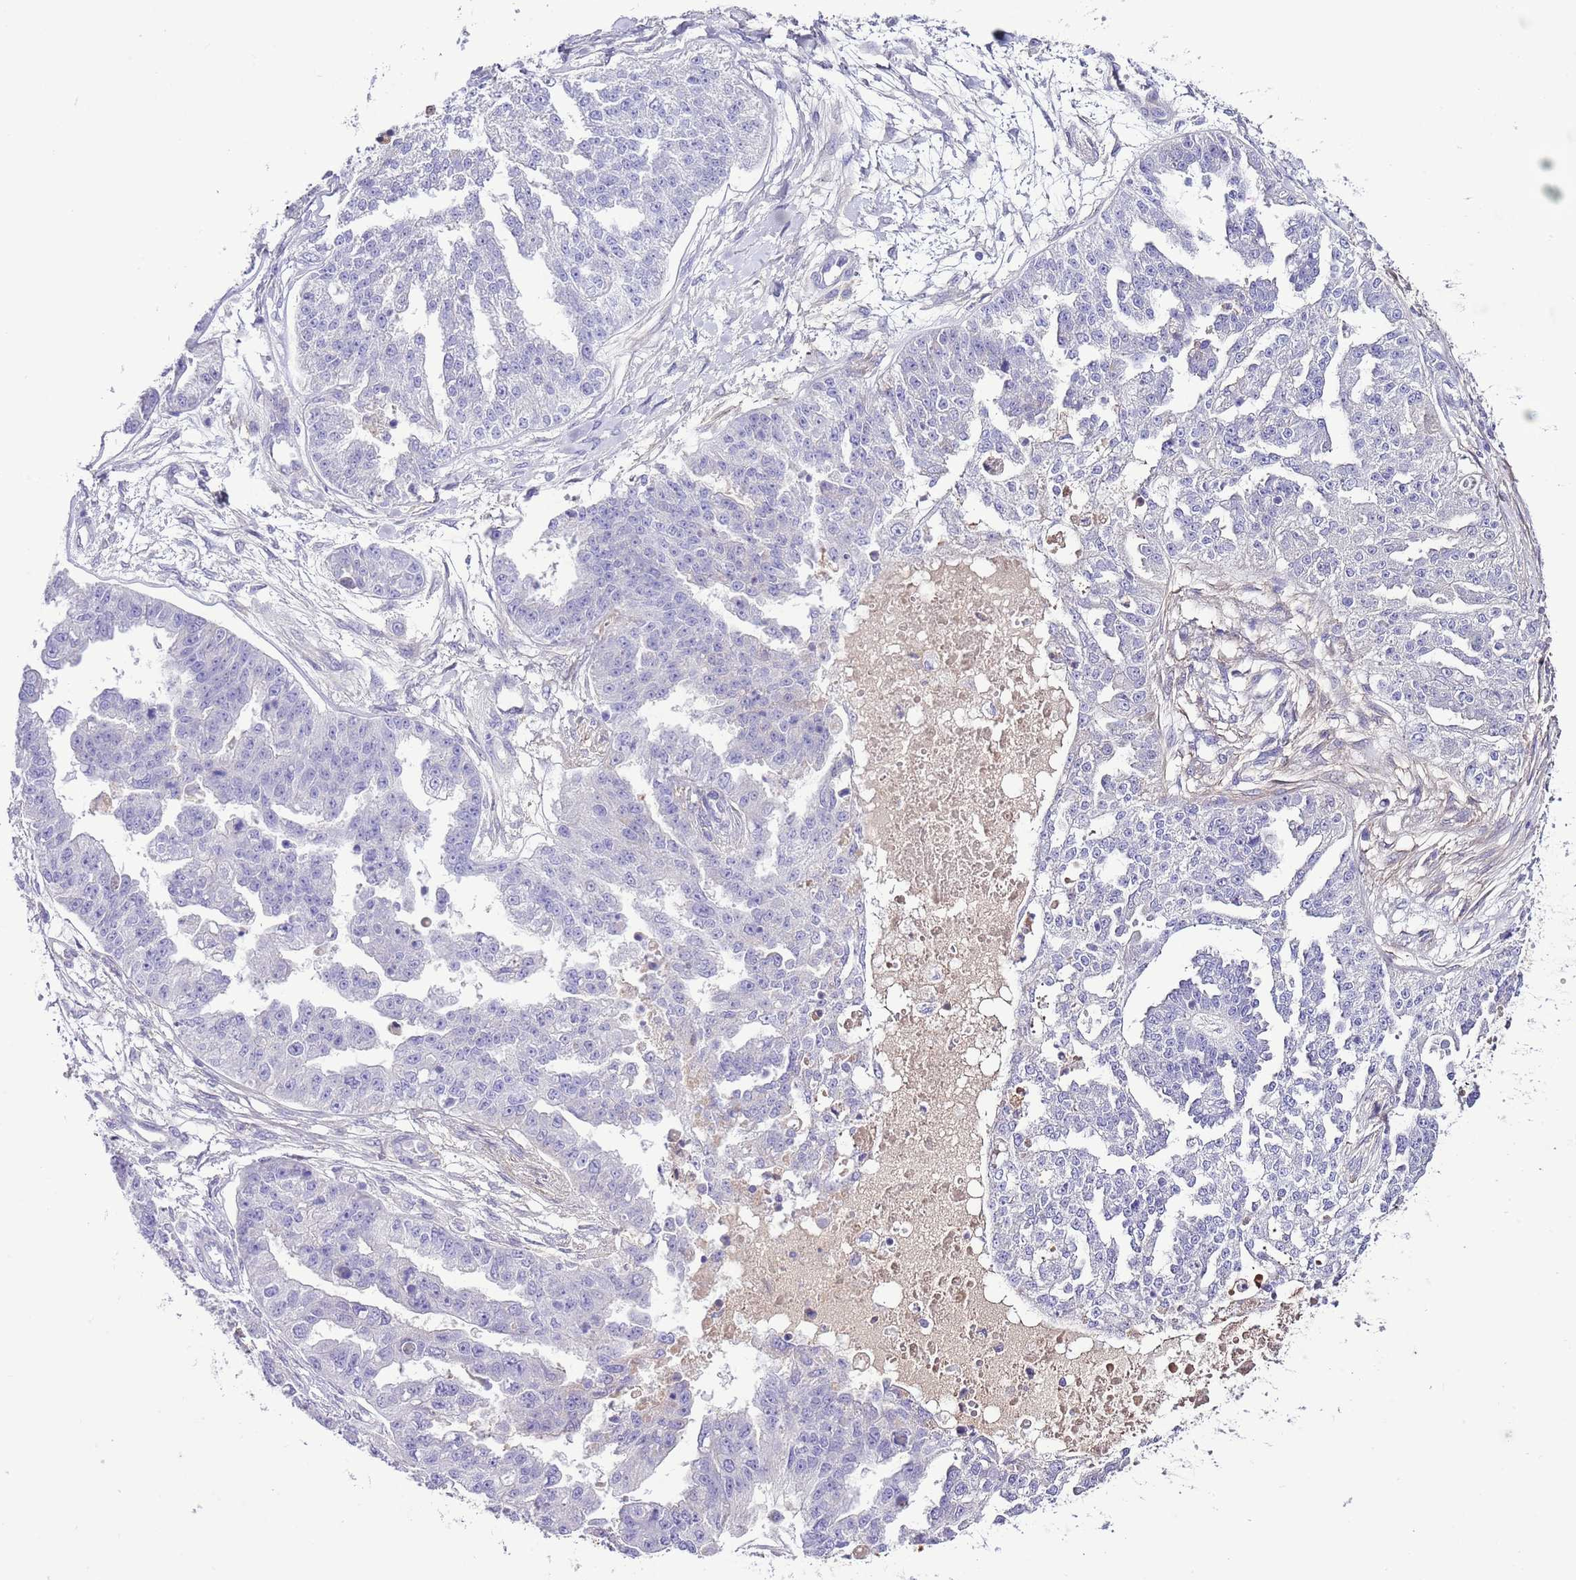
{"staining": {"intensity": "negative", "quantity": "none", "location": "none"}, "tissue": "ovarian cancer", "cell_type": "Tumor cells", "image_type": "cancer", "snomed": [{"axis": "morphology", "description": "Cystadenocarcinoma, serous, NOS"}, {"axis": "topography", "description": "Ovary"}], "caption": "The immunohistochemistry photomicrograph has no significant positivity in tumor cells of ovarian cancer (serous cystadenocarcinoma) tissue.", "gene": "IGF1", "patient": {"sex": "female", "age": 58}}